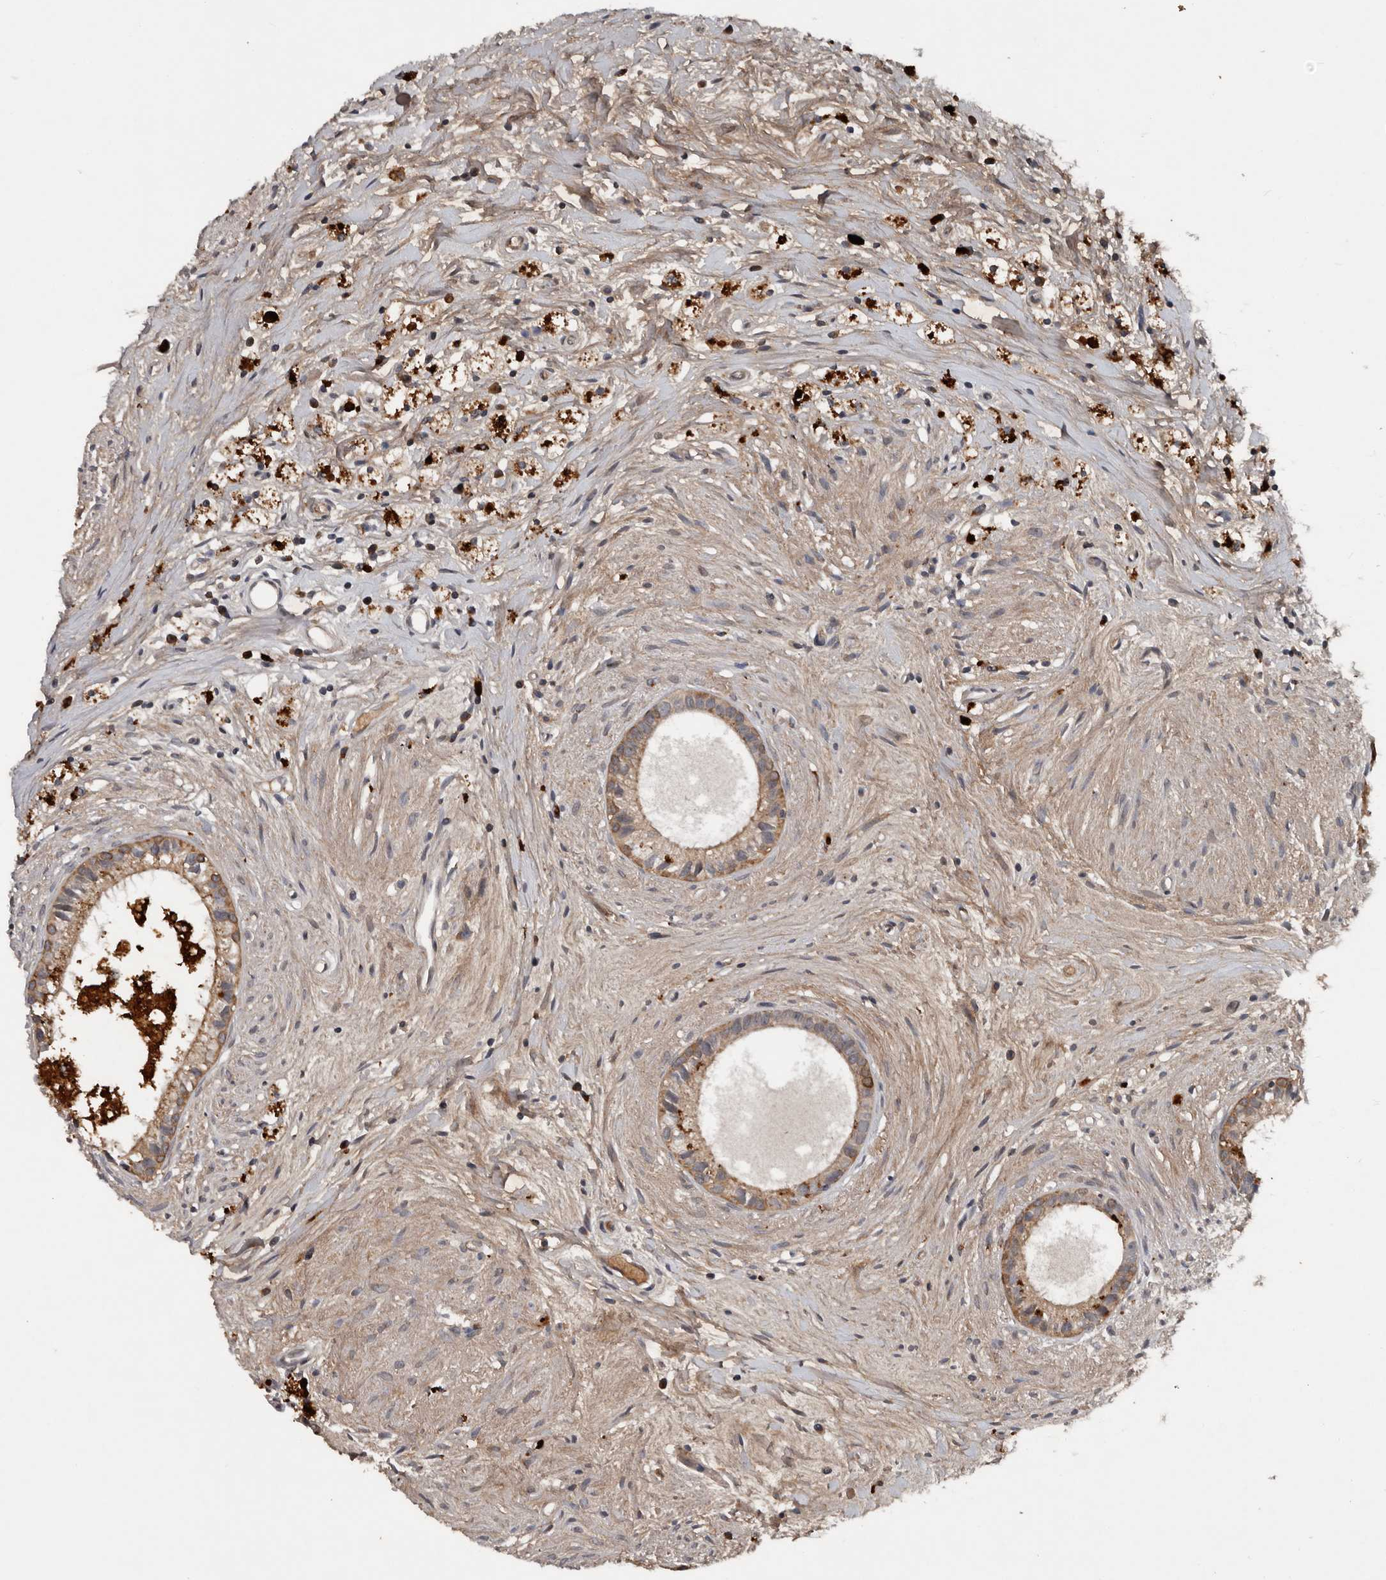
{"staining": {"intensity": "strong", "quantity": "<25%", "location": "cytoplasmic/membranous"}, "tissue": "epididymis", "cell_type": "Glandular cells", "image_type": "normal", "snomed": [{"axis": "morphology", "description": "Normal tissue, NOS"}, {"axis": "topography", "description": "Epididymis"}], "caption": "Immunohistochemical staining of unremarkable human epididymis reveals <25% levels of strong cytoplasmic/membranous protein staining in about <25% of glandular cells.", "gene": "DNAJB4", "patient": {"sex": "male", "age": 80}}